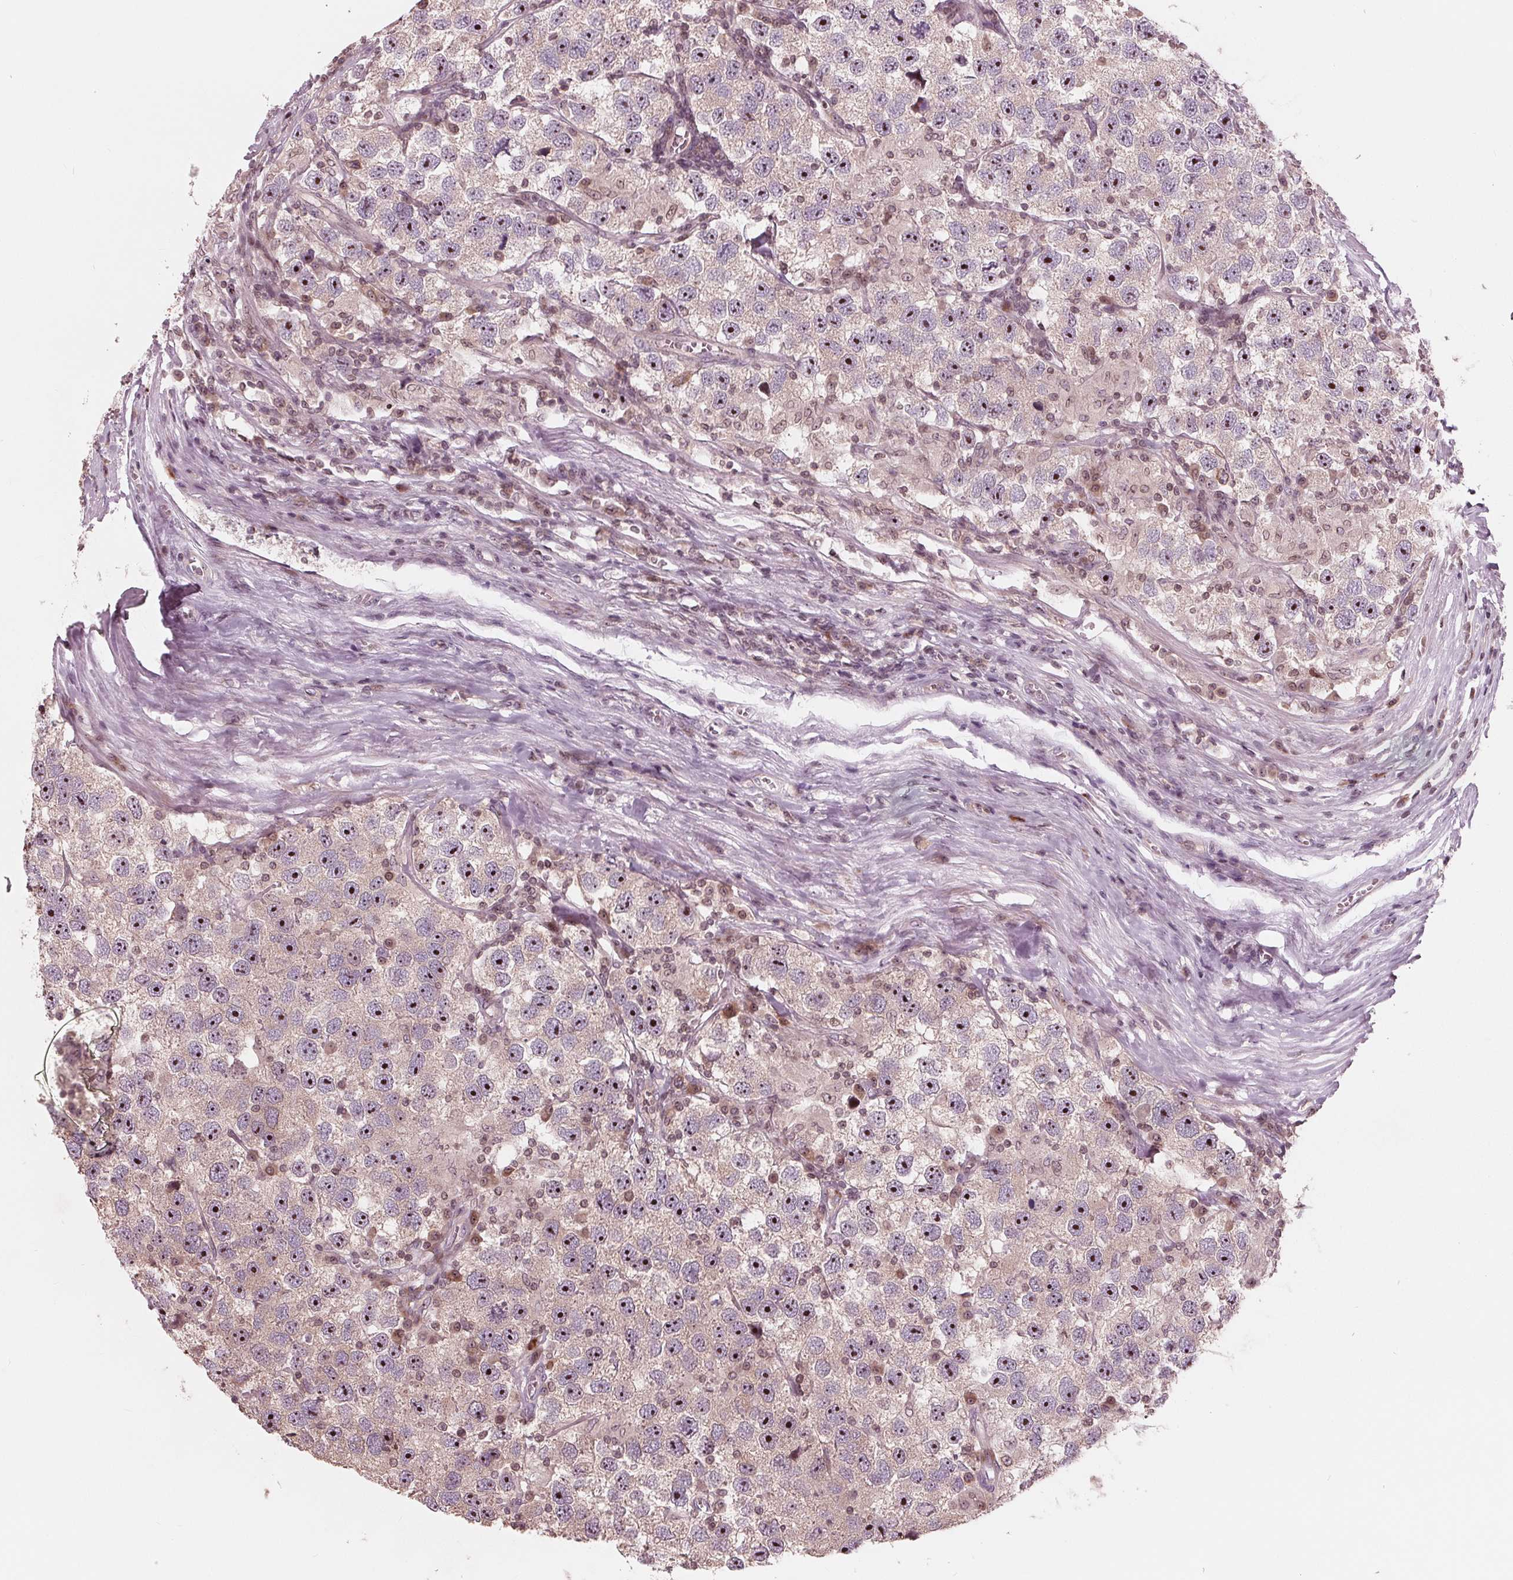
{"staining": {"intensity": "strong", "quantity": ">75%", "location": "nuclear"}, "tissue": "testis cancer", "cell_type": "Tumor cells", "image_type": "cancer", "snomed": [{"axis": "morphology", "description": "Seminoma, NOS"}, {"axis": "topography", "description": "Testis"}], "caption": "Immunohistochemical staining of human seminoma (testis) reveals high levels of strong nuclear staining in approximately >75% of tumor cells. The staining was performed using DAB, with brown indicating positive protein expression. Nuclei are stained blue with hematoxylin.", "gene": "NUP210", "patient": {"sex": "male", "age": 26}}